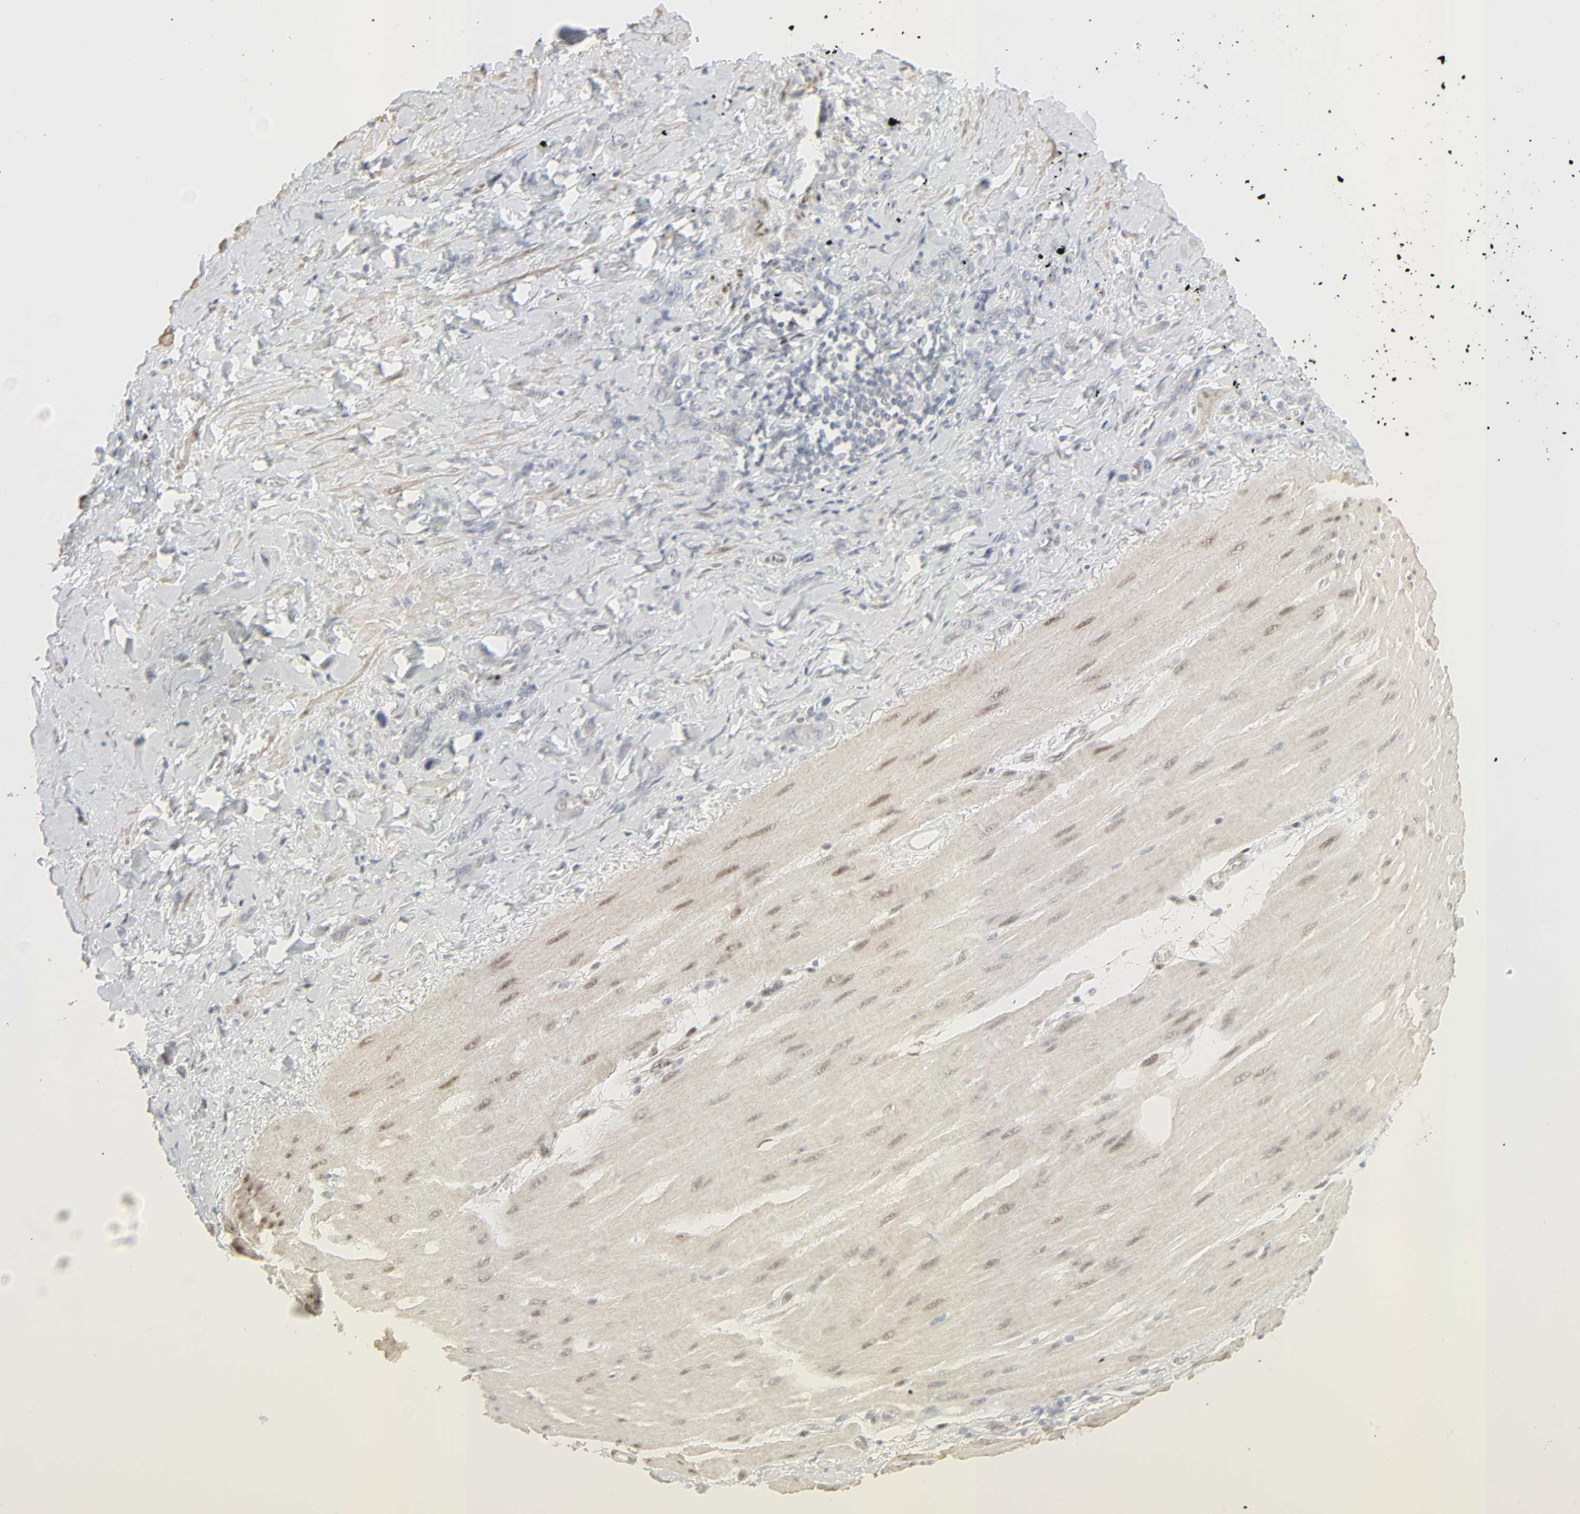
{"staining": {"intensity": "negative", "quantity": "none", "location": "none"}, "tissue": "stomach cancer", "cell_type": "Tumor cells", "image_type": "cancer", "snomed": [{"axis": "morphology", "description": "Normal tissue, NOS"}, {"axis": "morphology", "description": "Adenocarcinoma, NOS"}, {"axis": "topography", "description": "Stomach"}], "caption": "High magnification brightfield microscopy of stomach adenocarcinoma stained with DAB (3,3'-diaminobenzidine) (brown) and counterstained with hematoxylin (blue): tumor cells show no significant positivity. Nuclei are stained in blue.", "gene": "ZBTB16", "patient": {"sex": "male", "age": 82}}